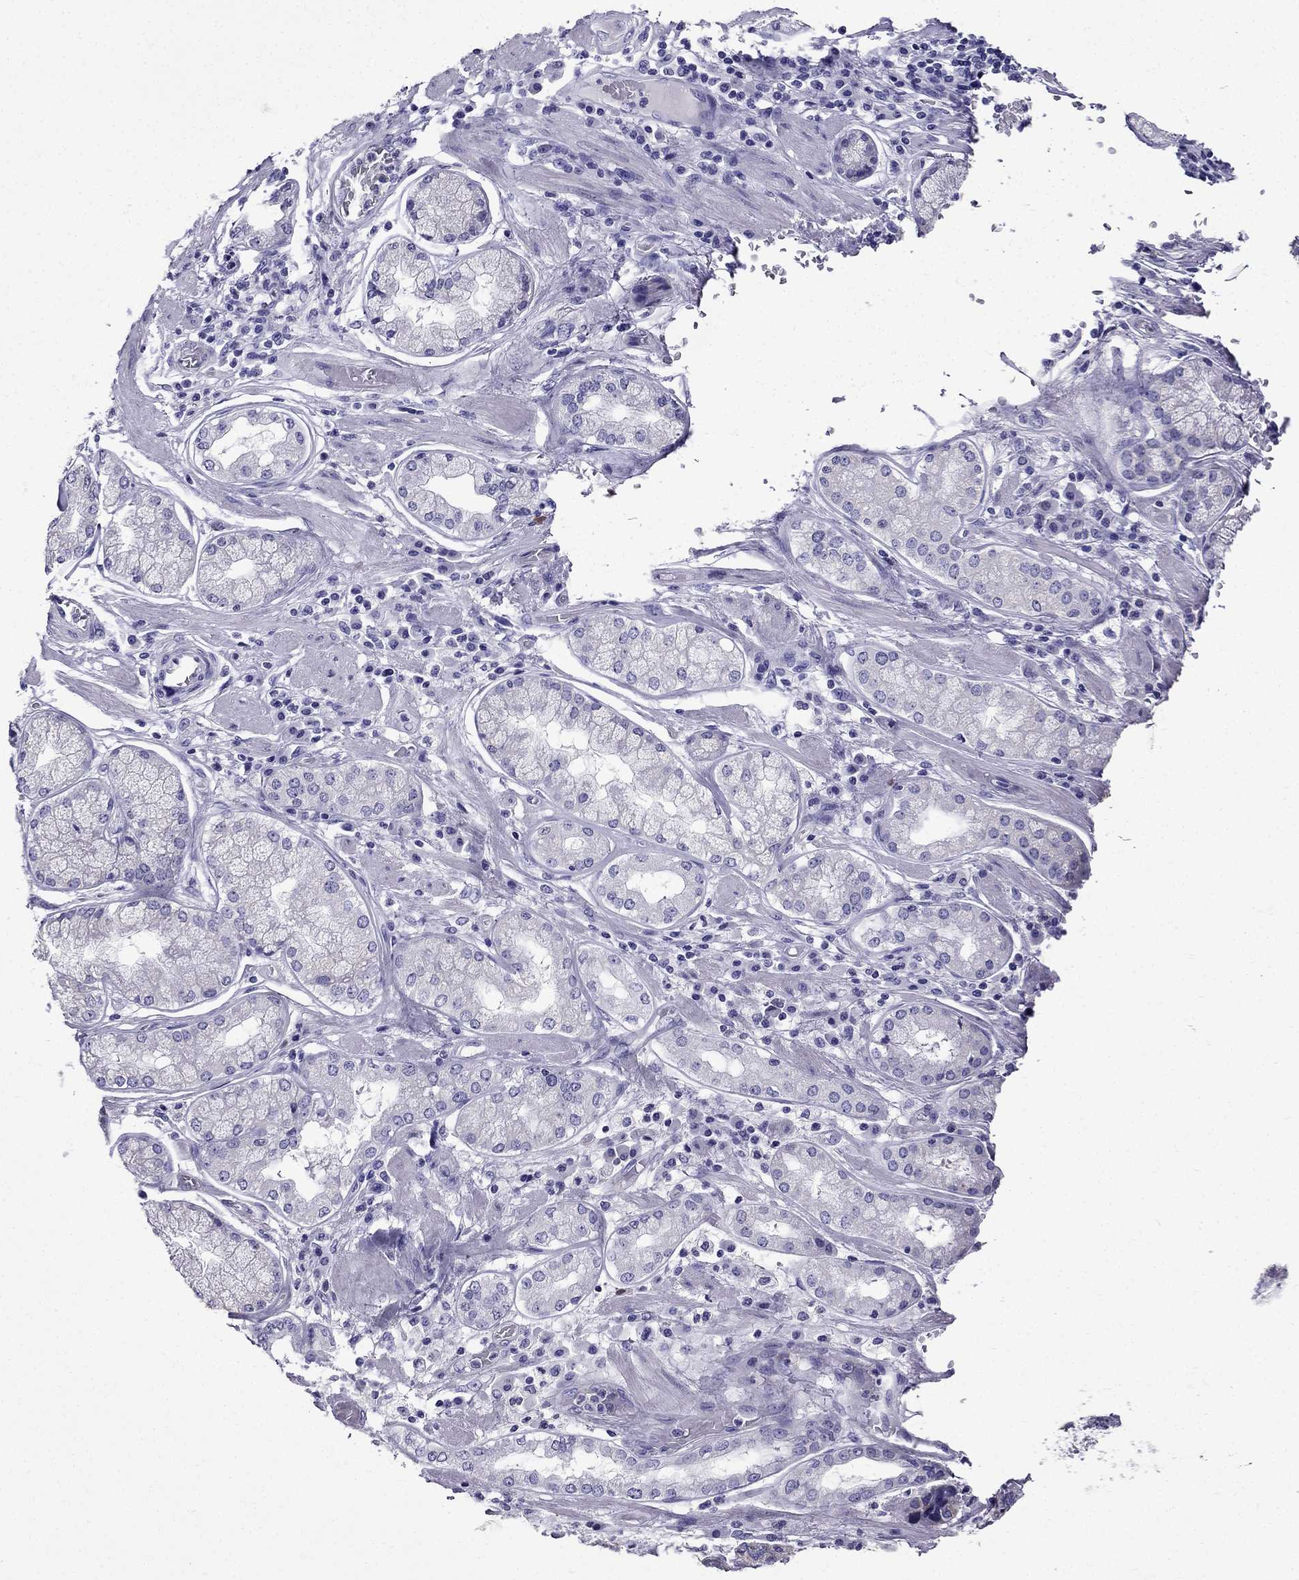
{"staining": {"intensity": "negative", "quantity": "none", "location": "none"}, "tissue": "stomach cancer", "cell_type": "Tumor cells", "image_type": "cancer", "snomed": [{"axis": "morphology", "description": "Adenocarcinoma, NOS"}, {"axis": "topography", "description": "Stomach, lower"}], "caption": "Tumor cells show no significant protein positivity in stomach adenocarcinoma.", "gene": "ERC2", "patient": {"sex": "female", "age": 76}}